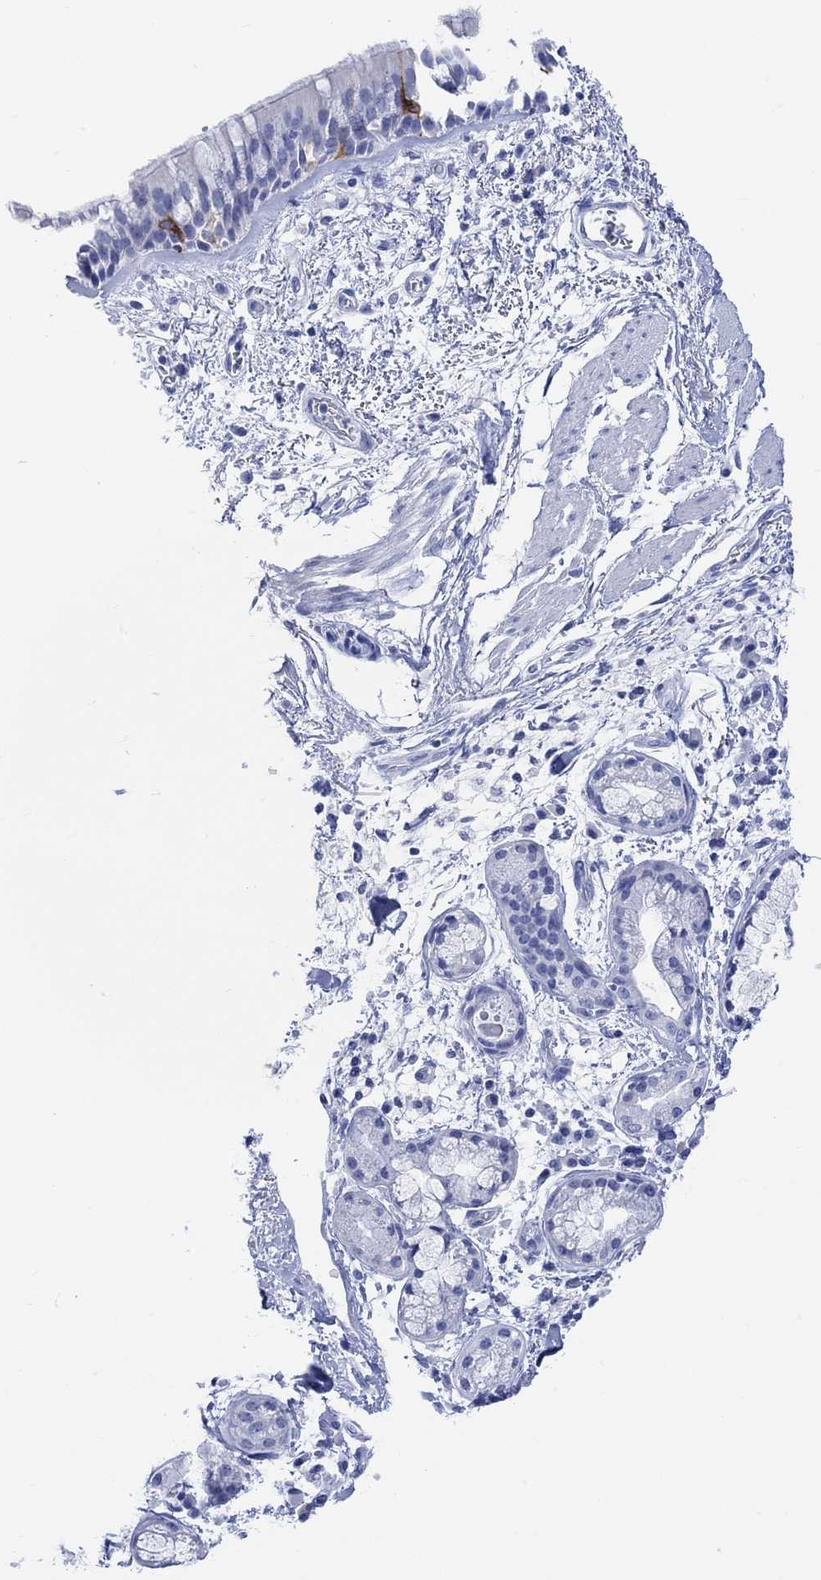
{"staining": {"intensity": "strong", "quantity": "<25%", "location": "cytoplasmic/membranous"}, "tissue": "bronchus", "cell_type": "Respiratory epithelial cells", "image_type": "normal", "snomed": [{"axis": "morphology", "description": "Normal tissue, NOS"}, {"axis": "topography", "description": "Bronchus"}, {"axis": "topography", "description": "Lung"}], "caption": "About <25% of respiratory epithelial cells in unremarkable bronchus show strong cytoplasmic/membranous protein staining as visualized by brown immunohistochemical staining.", "gene": "CALCA", "patient": {"sex": "female", "age": 57}}